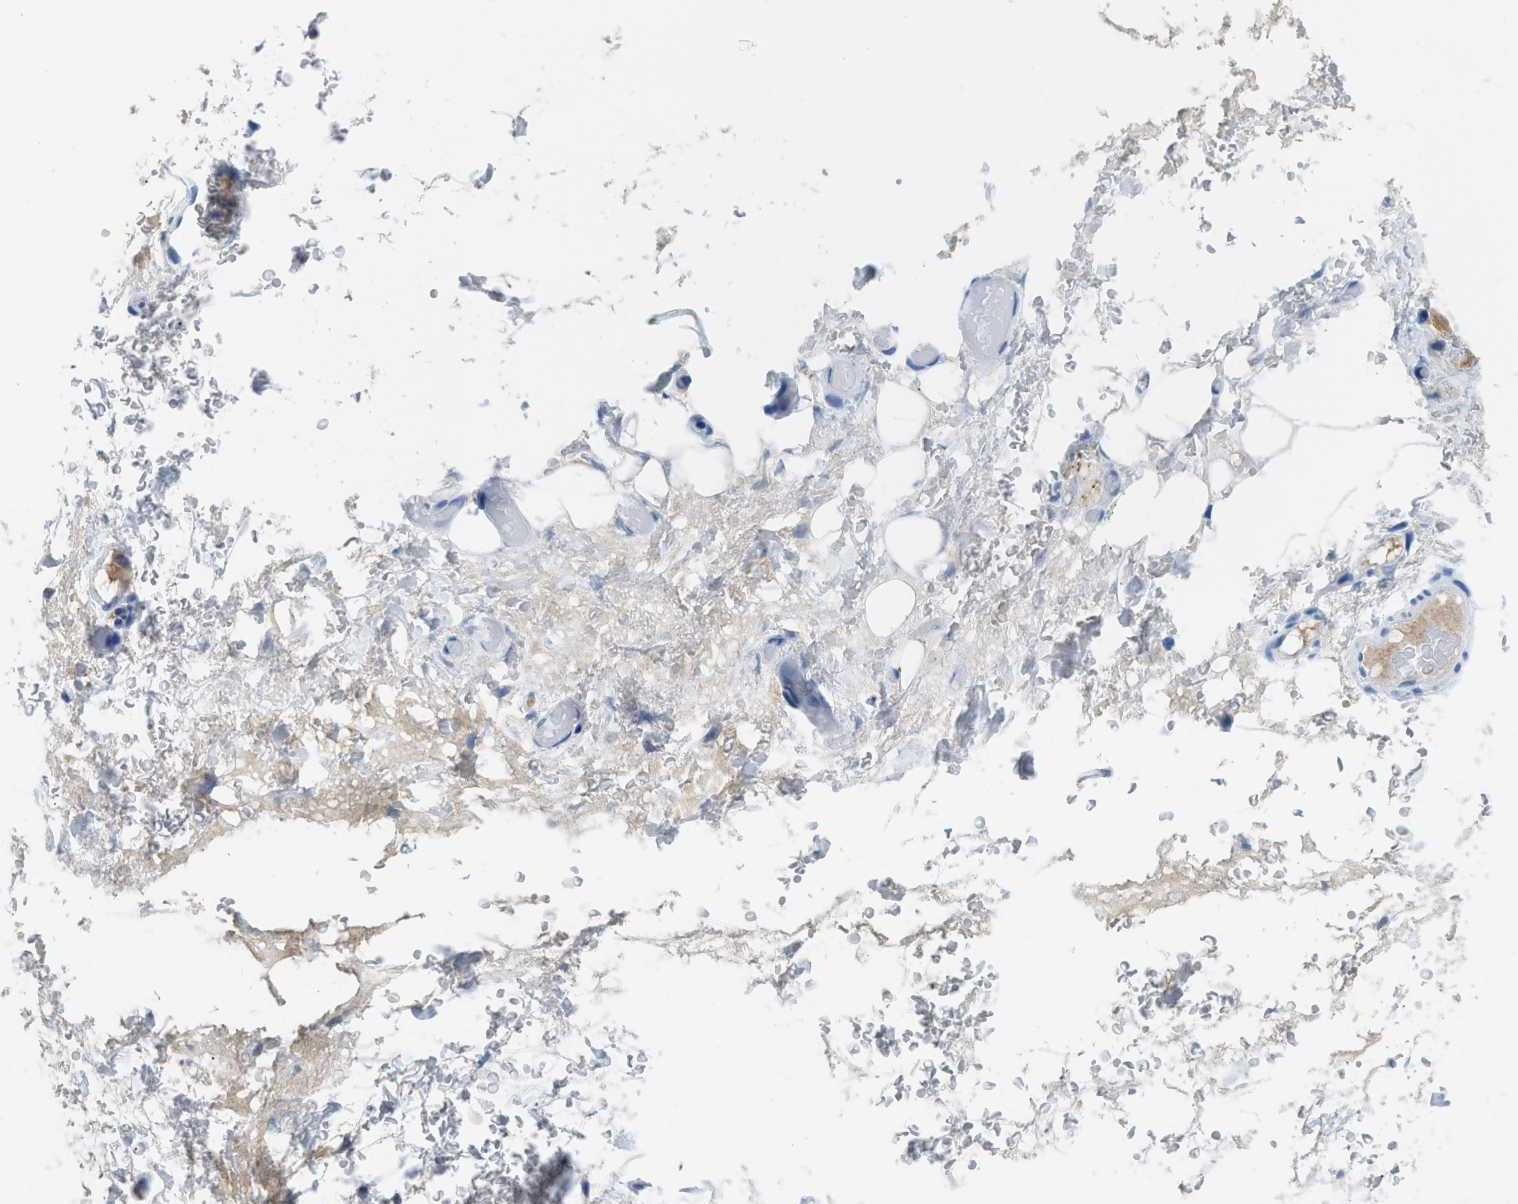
{"staining": {"intensity": "negative", "quantity": "none", "location": "none"}, "tissue": "adipose tissue", "cell_type": "Adipocytes", "image_type": "normal", "snomed": [{"axis": "morphology", "description": "Normal tissue, NOS"}, {"axis": "morphology", "description": "Adenocarcinoma, NOS"}, {"axis": "topography", "description": "Esophagus"}], "caption": "An IHC image of unremarkable adipose tissue is shown. There is no staining in adipocytes of adipose tissue.", "gene": "MBL2", "patient": {"sex": "male", "age": 62}}